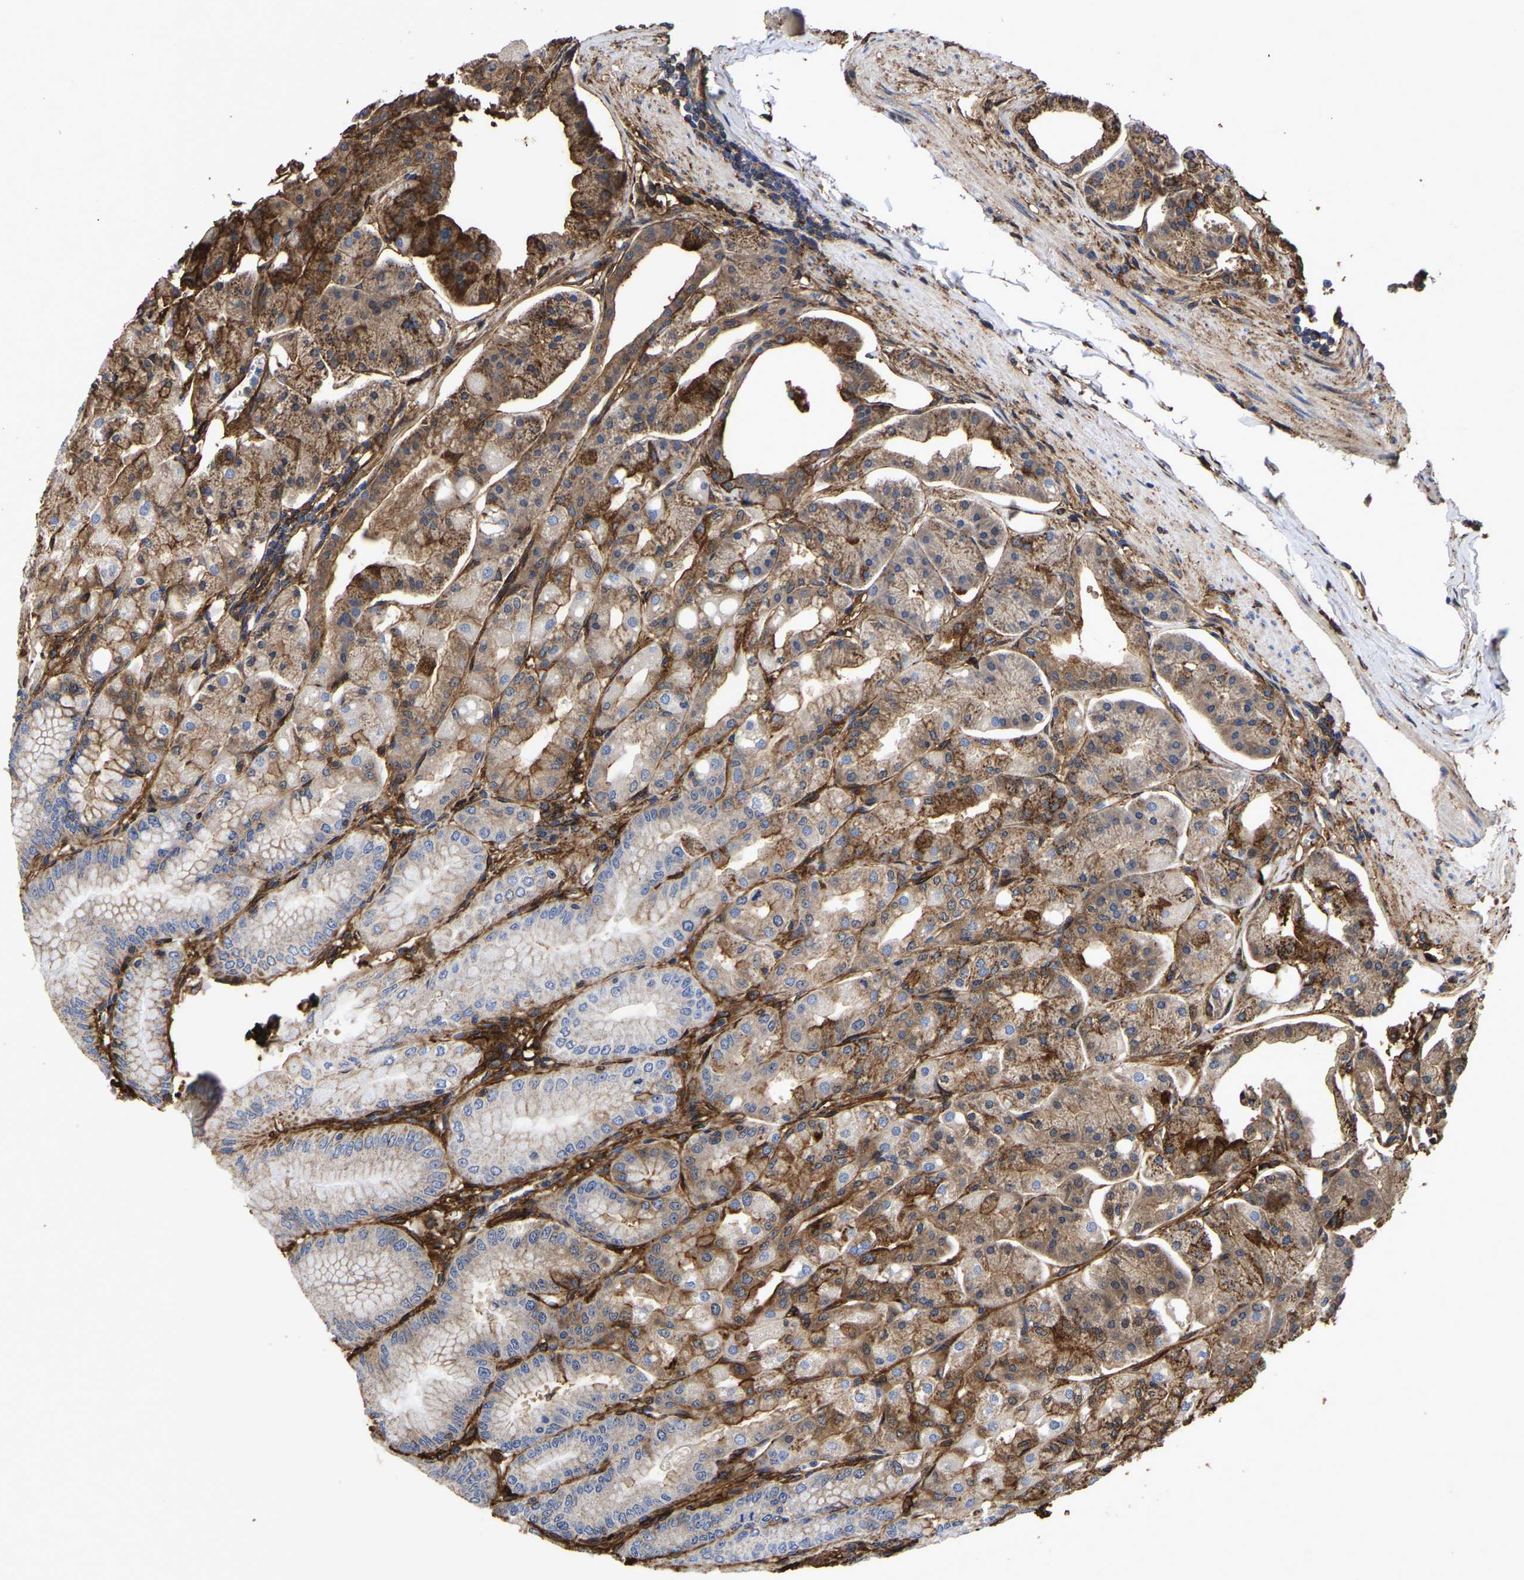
{"staining": {"intensity": "strong", "quantity": "25%-75%", "location": "cytoplasmic/membranous"}, "tissue": "stomach", "cell_type": "Glandular cells", "image_type": "normal", "snomed": [{"axis": "morphology", "description": "Normal tissue, NOS"}, {"axis": "topography", "description": "Stomach, lower"}], "caption": "Immunohistochemistry (DAB) staining of unremarkable stomach shows strong cytoplasmic/membranous protein expression in about 25%-75% of glandular cells.", "gene": "LIF", "patient": {"sex": "male", "age": 71}}